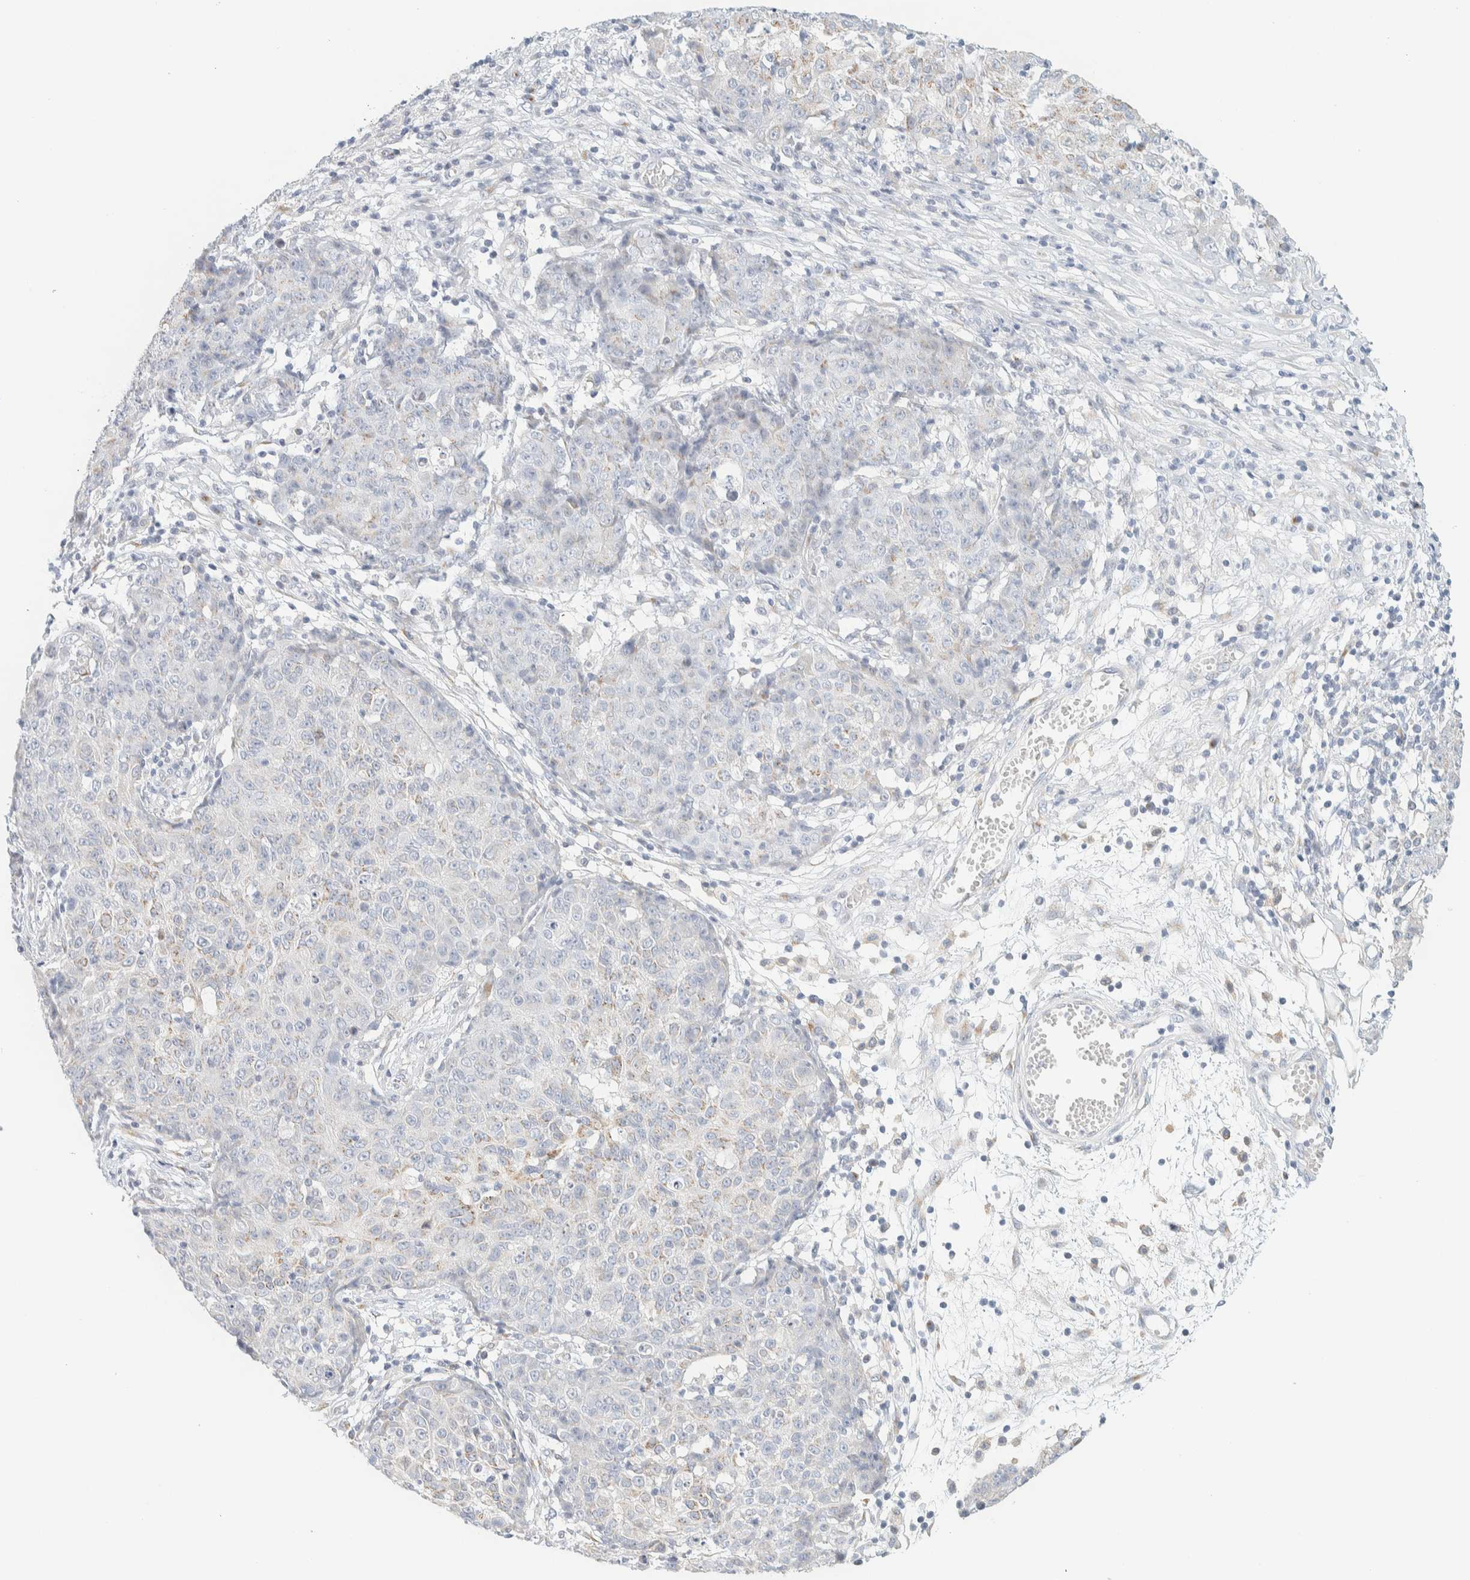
{"staining": {"intensity": "weak", "quantity": "<25%", "location": "cytoplasmic/membranous"}, "tissue": "ovarian cancer", "cell_type": "Tumor cells", "image_type": "cancer", "snomed": [{"axis": "morphology", "description": "Carcinoma, endometroid"}, {"axis": "topography", "description": "Ovary"}], "caption": "This is an immunohistochemistry (IHC) image of human ovarian endometroid carcinoma. There is no positivity in tumor cells.", "gene": "SPNS3", "patient": {"sex": "female", "age": 42}}